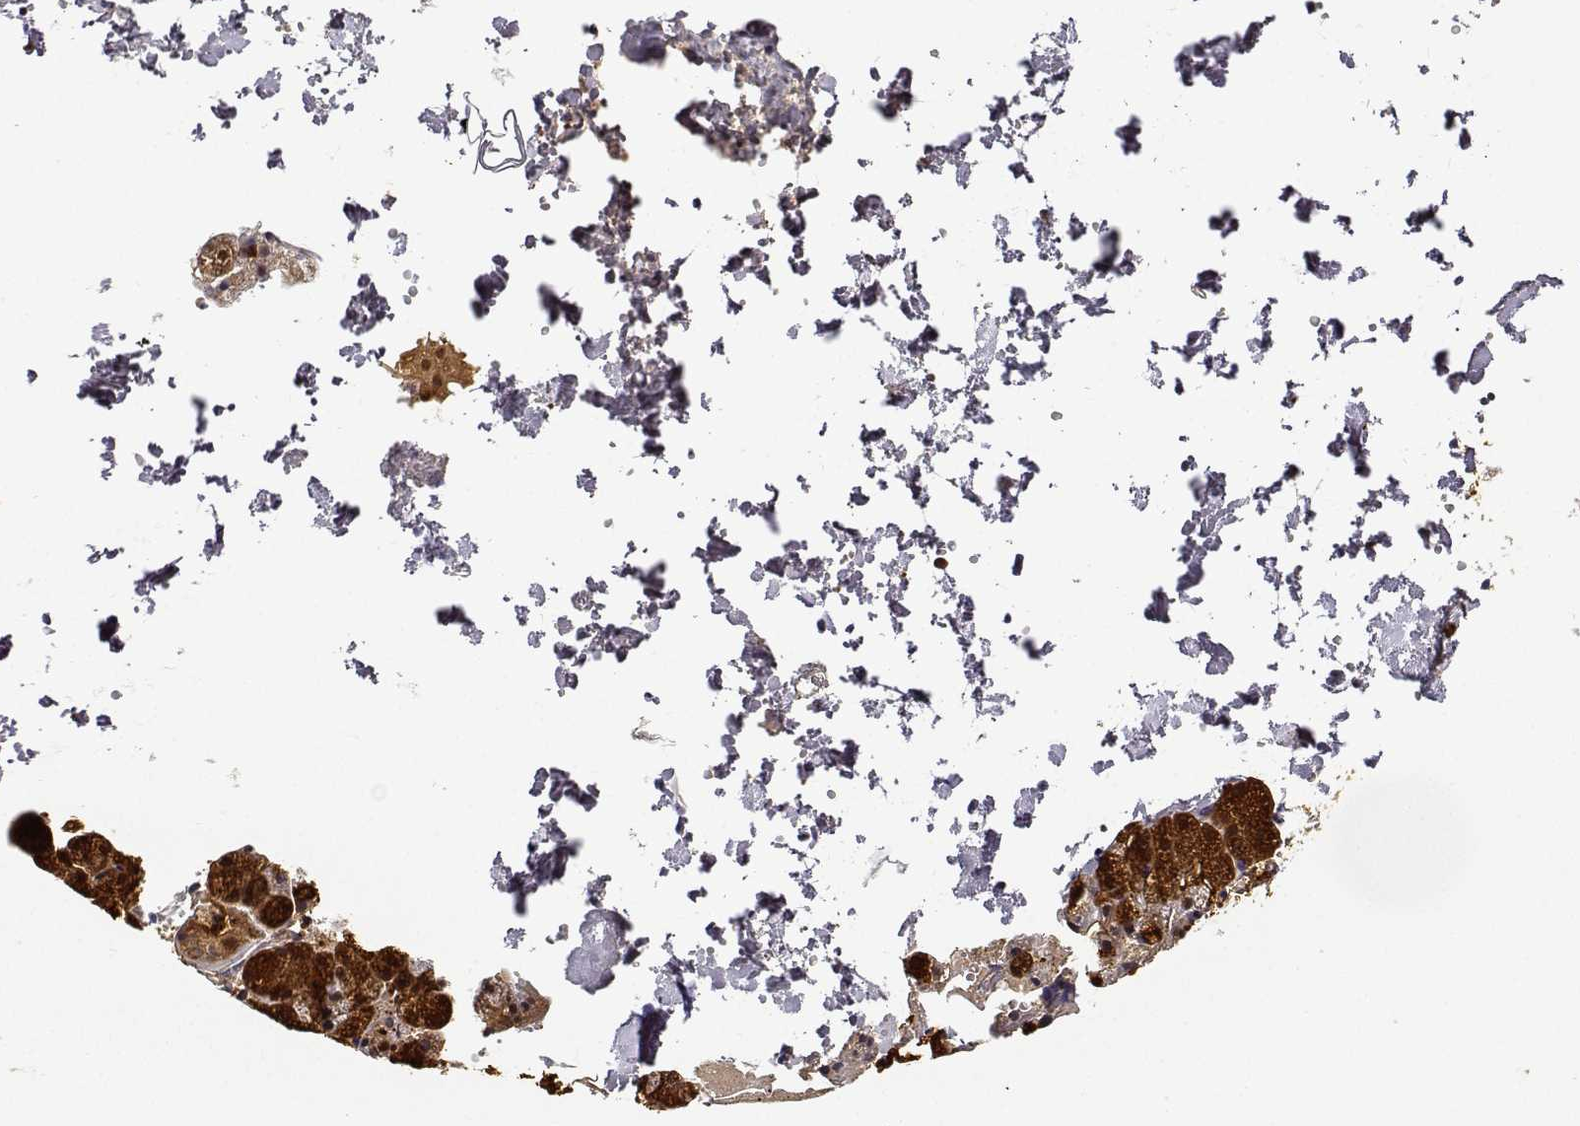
{"staining": {"intensity": "strong", "quantity": ">75%", "location": "cytoplasmic/membranous,nuclear"}, "tissue": "salivary gland", "cell_type": "Glandular cells", "image_type": "normal", "snomed": [{"axis": "morphology", "description": "Normal tissue, NOS"}, {"axis": "topography", "description": "Salivary gland"}], "caption": "Protein analysis of normal salivary gland shows strong cytoplasmic/membranous,nuclear expression in about >75% of glandular cells.", "gene": "PHGDH", "patient": {"sex": "male", "age": 38}}